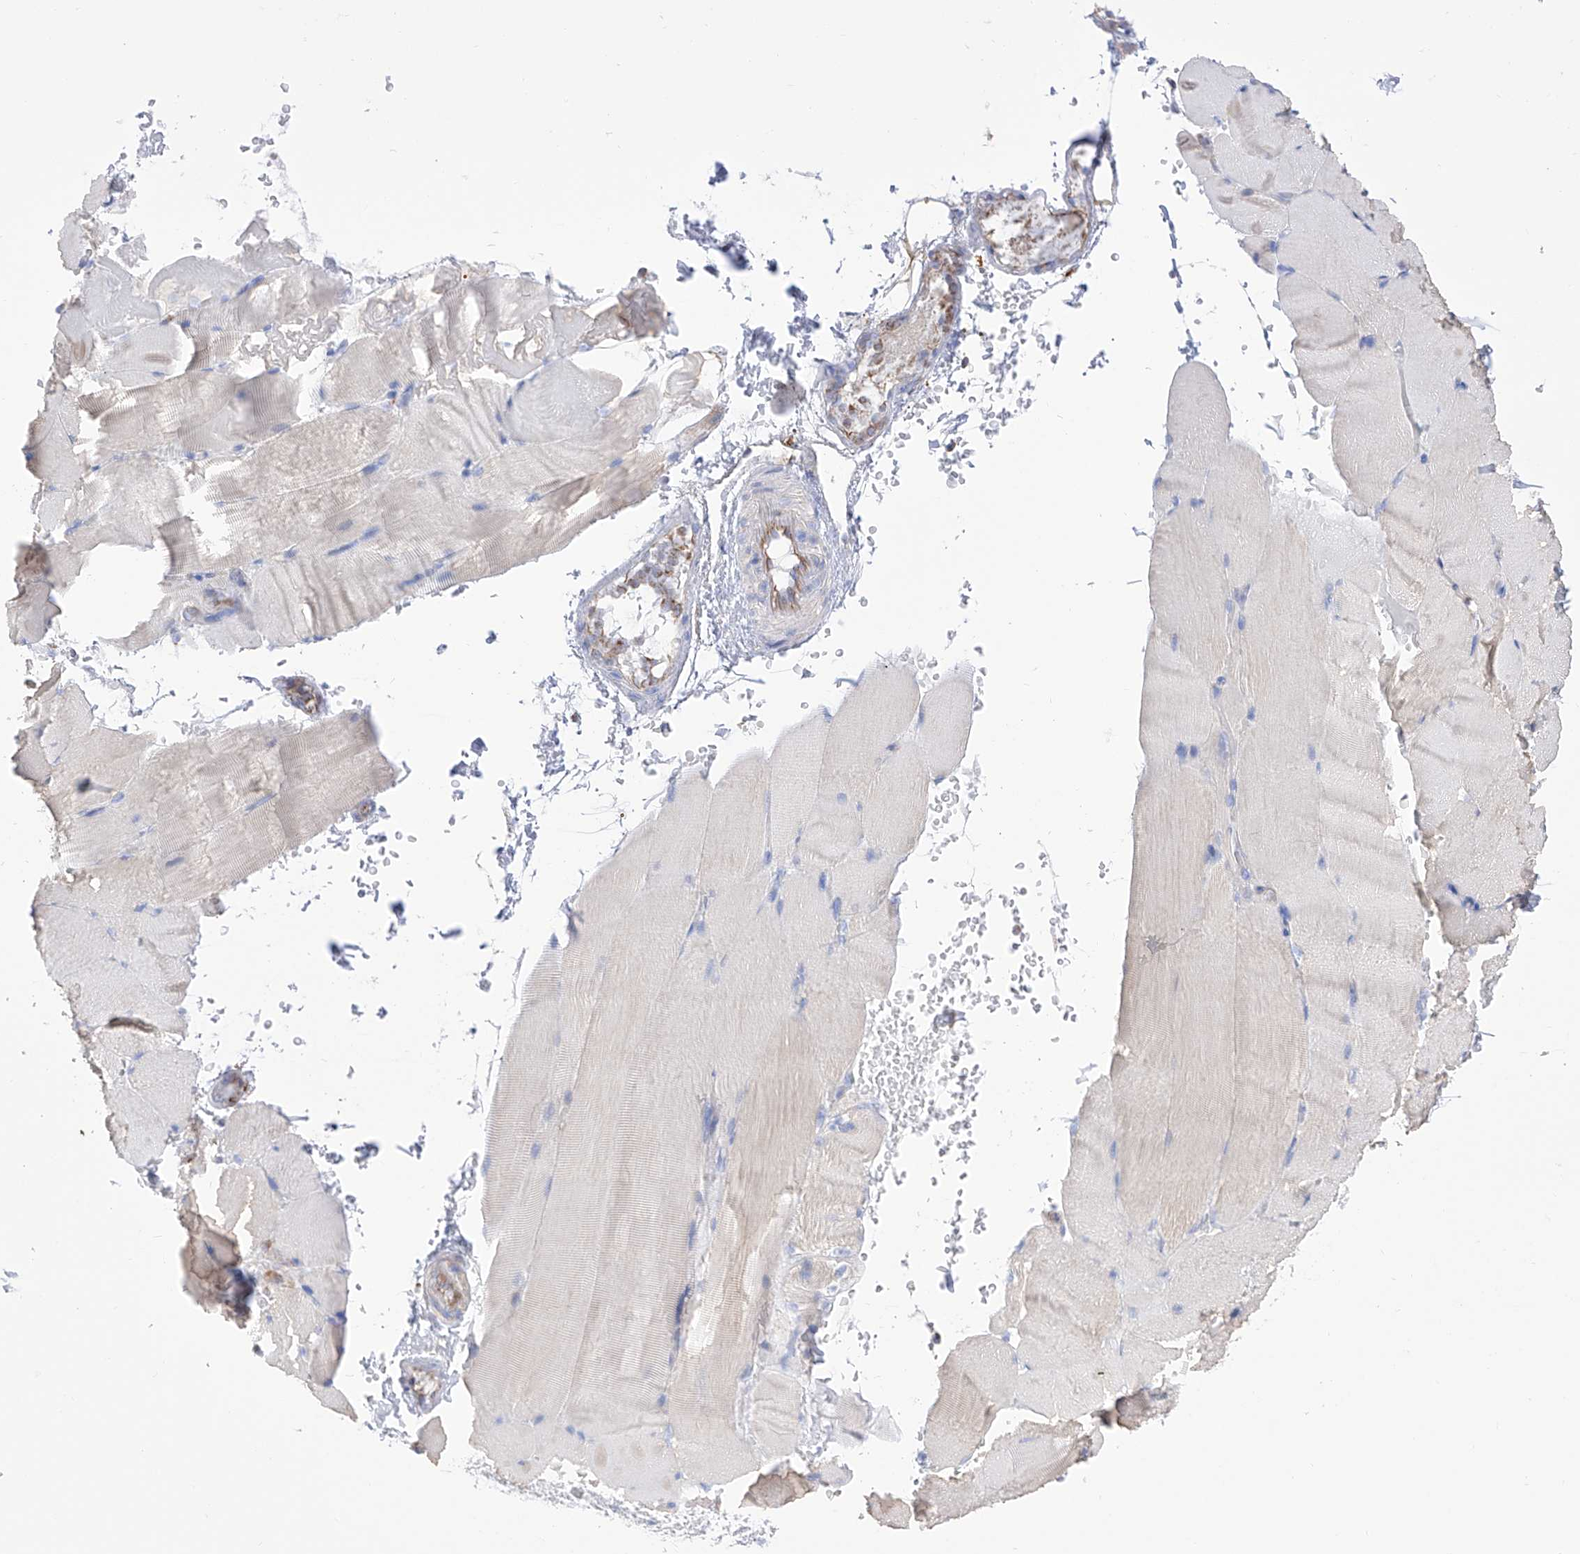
{"staining": {"intensity": "negative", "quantity": "none", "location": "none"}, "tissue": "skeletal muscle", "cell_type": "Myocytes", "image_type": "normal", "snomed": [{"axis": "morphology", "description": "Normal tissue, NOS"}, {"axis": "topography", "description": "Skeletal muscle"}, {"axis": "topography", "description": "Parathyroid gland"}], "caption": "DAB (3,3'-diaminobenzidine) immunohistochemical staining of benign human skeletal muscle shows no significant staining in myocytes. Brightfield microscopy of IHC stained with DAB (brown) and hematoxylin (blue), captured at high magnification.", "gene": "FLG", "patient": {"sex": "female", "age": 37}}